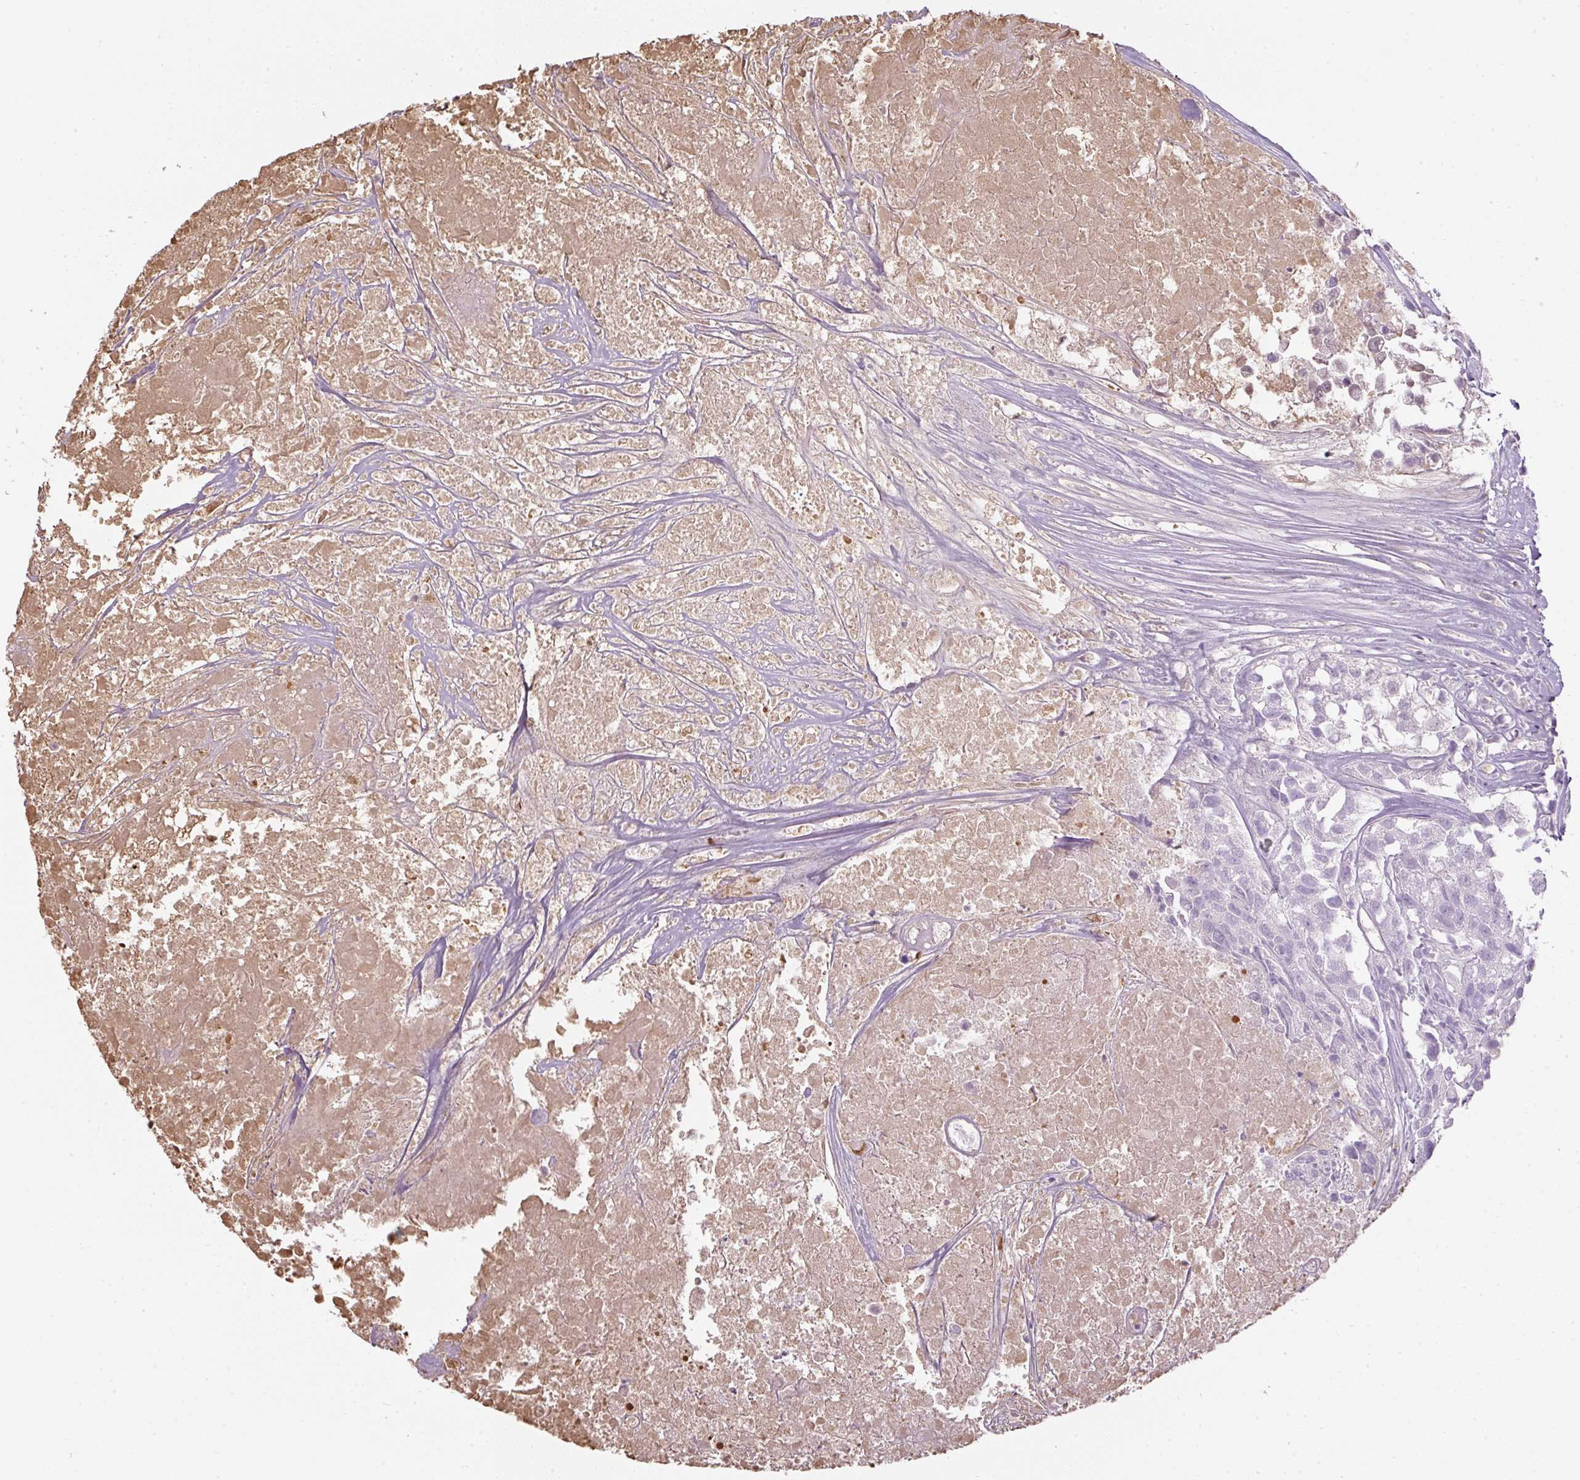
{"staining": {"intensity": "moderate", "quantity": "<25%", "location": "nuclear"}, "tissue": "urothelial cancer", "cell_type": "Tumor cells", "image_type": "cancer", "snomed": [{"axis": "morphology", "description": "Urothelial carcinoma, High grade"}, {"axis": "topography", "description": "Urinary bladder"}], "caption": "Protein staining reveals moderate nuclear positivity in about <25% of tumor cells in urothelial carcinoma (high-grade).", "gene": "APOA1", "patient": {"sex": "female", "age": 75}}